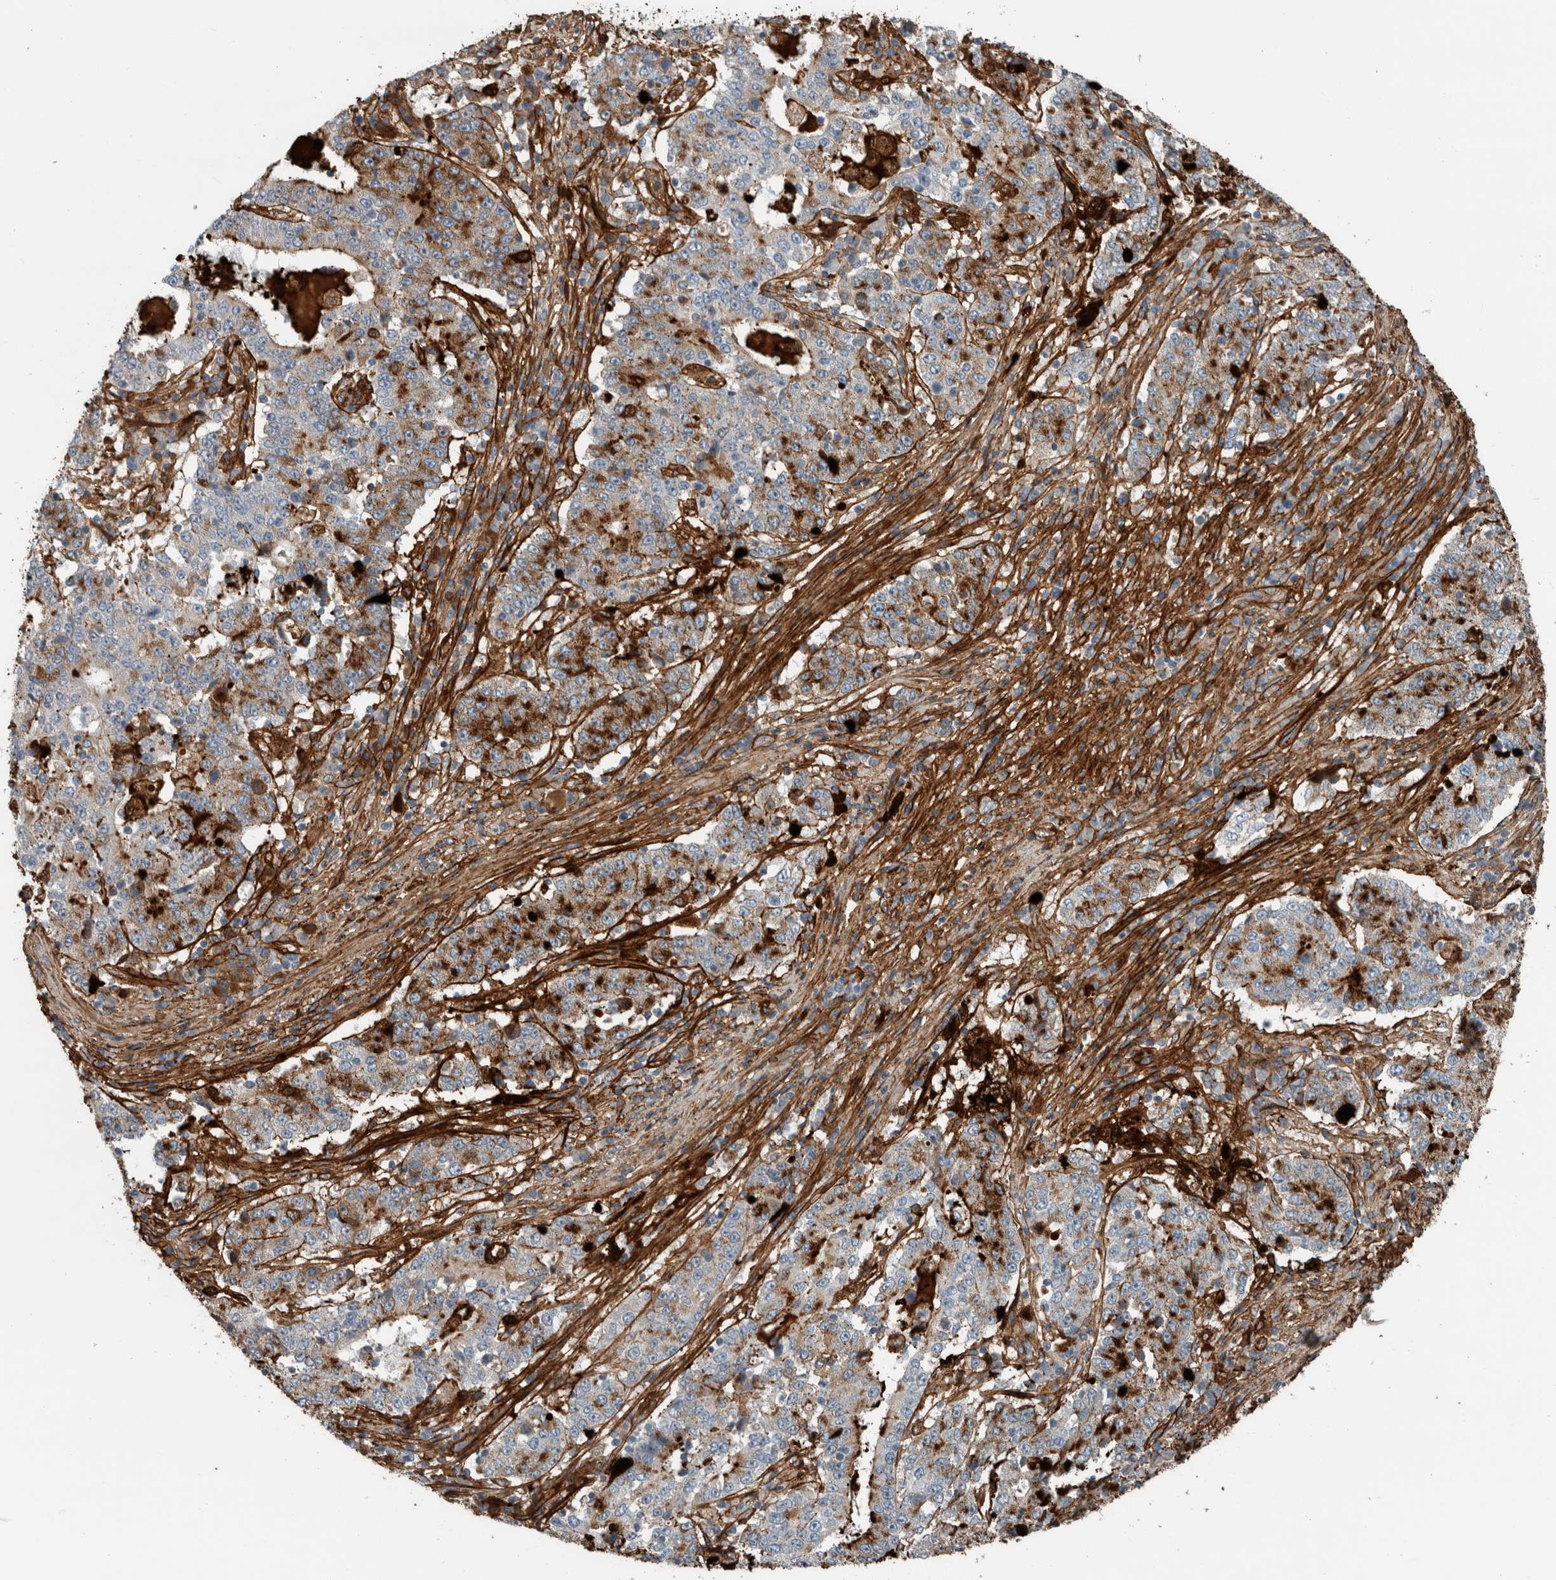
{"staining": {"intensity": "moderate", "quantity": "<25%", "location": "cytoplasmic/membranous"}, "tissue": "stomach cancer", "cell_type": "Tumor cells", "image_type": "cancer", "snomed": [{"axis": "morphology", "description": "Adenocarcinoma, NOS"}, {"axis": "topography", "description": "Stomach"}], "caption": "Protein expression analysis of human adenocarcinoma (stomach) reveals moderate cytoplasmic/membranous positivity in about <25% of tumor cells.", "gene": "FN1", "patient": {"sex": "male", "age": 59}}